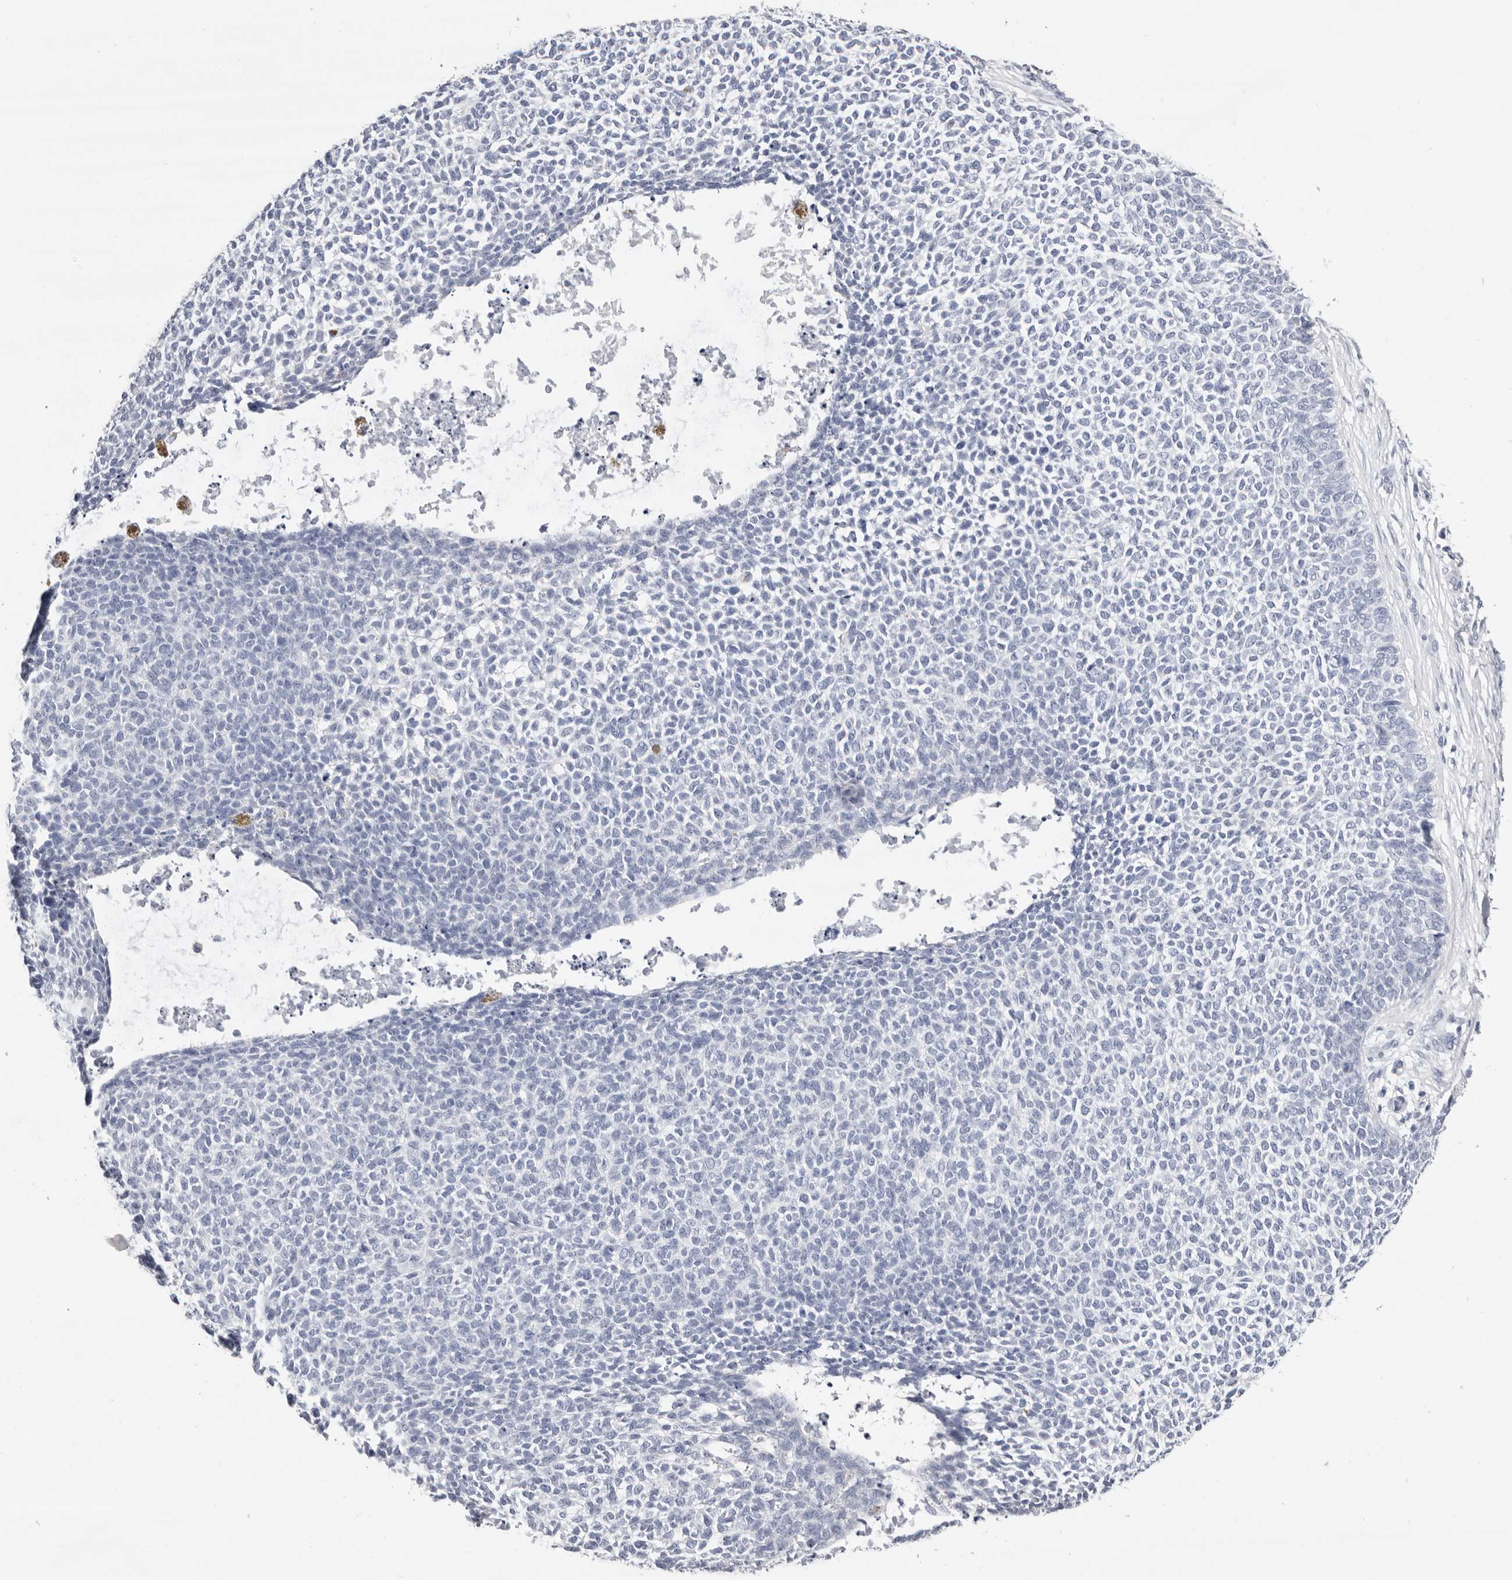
{"staining": {"intensity": "negative", "quantity": "none", "location": "none"}, "tissue": "skin cancer", "cell_type": "Tumor cells", "image_type": "cancer", "snomed": [{"axis": "morphology", "description": "Basal cell carcinoma"}, {"axis": "topography", "description": "Skin"}], "caption": "This is a histopathology image of immunohistochemistry (IHC) staining of skin cancer, which shows no expression in tumor cells. Nuclei are stained in blue.", "gene": "LPO", "patient": {"sex": "female", "age": 84}}